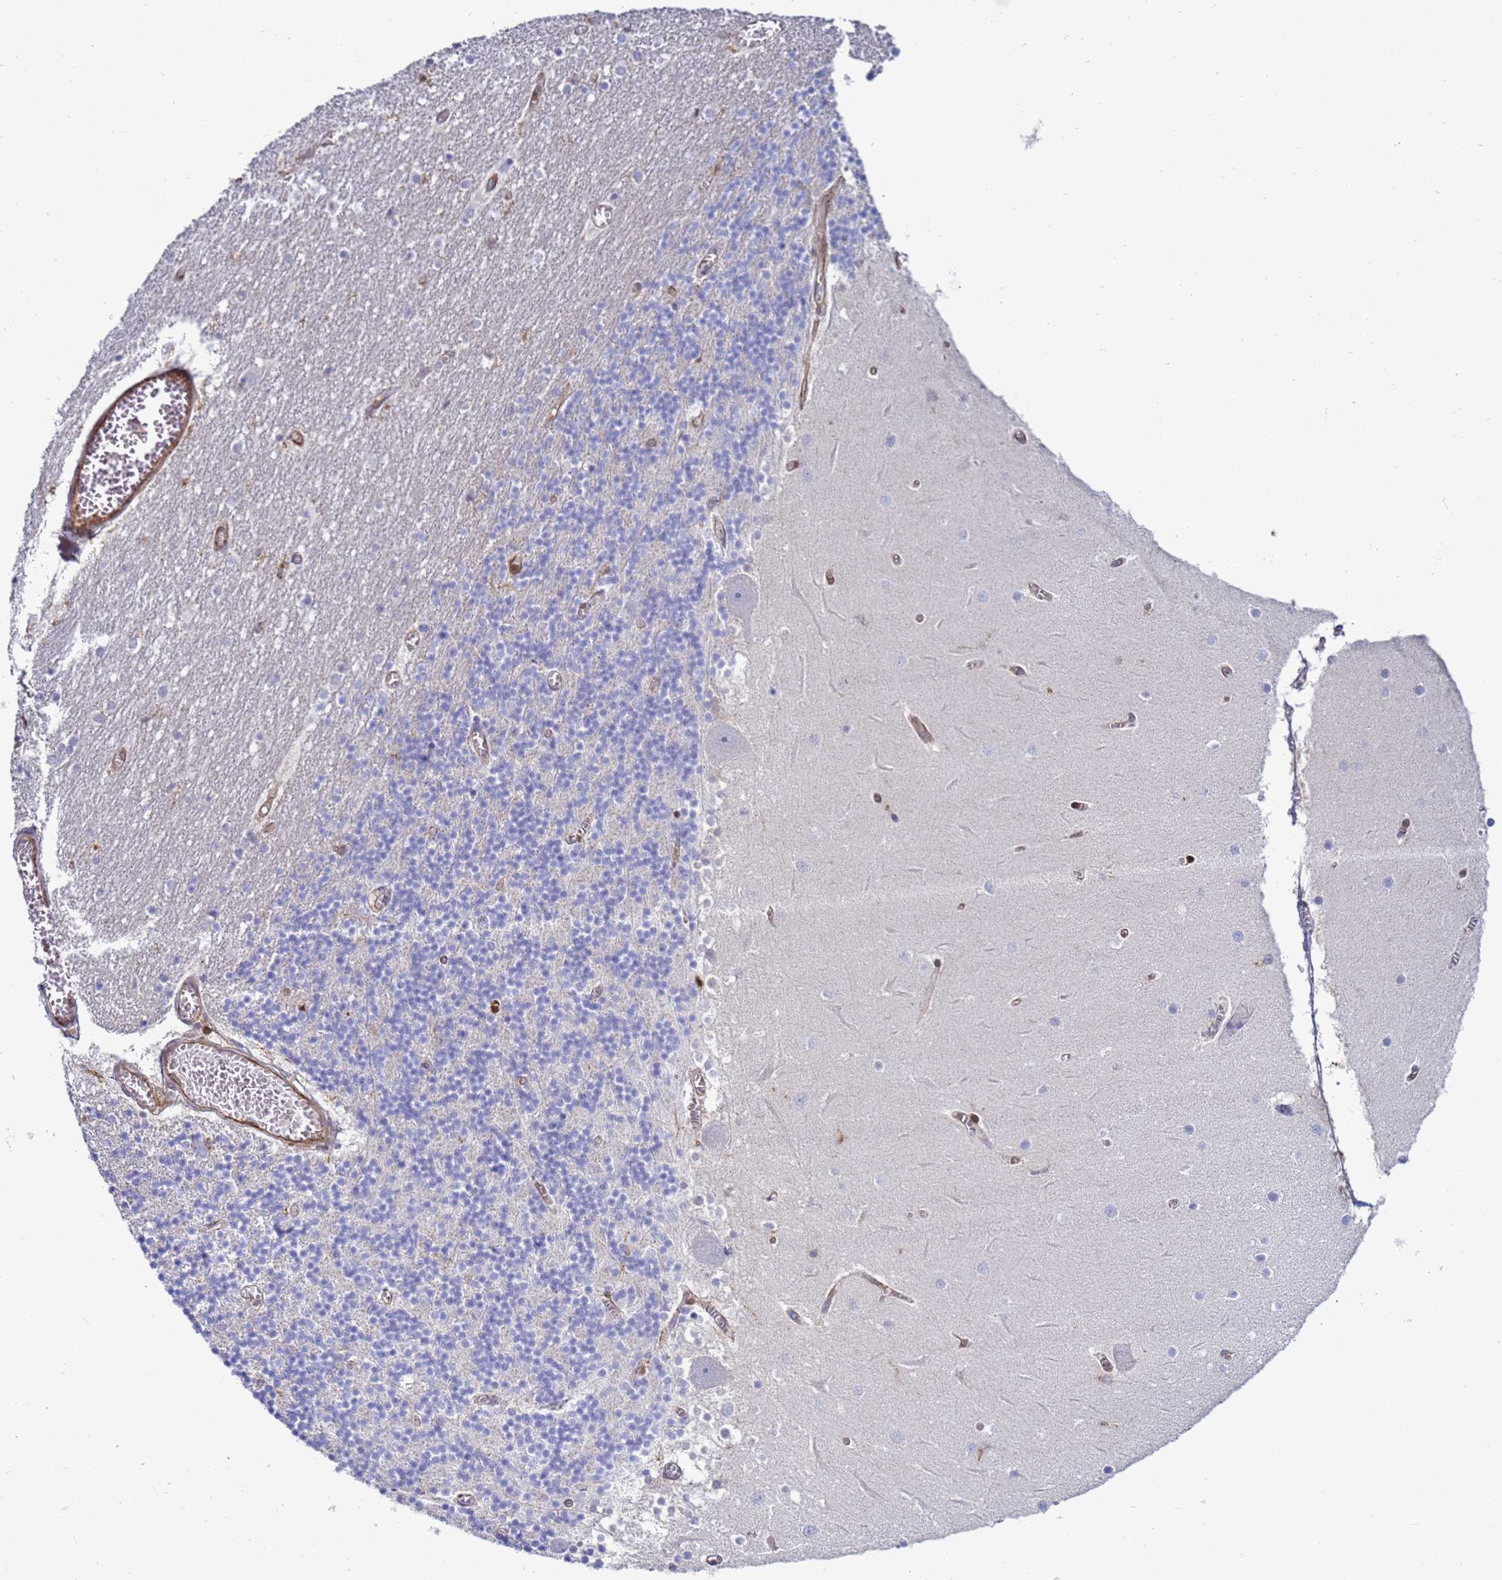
{"staining": {"intensity": "negative", "quantity": "none", "location": "none"}, "tissue": "cerebellum", "cell_type": "Cells in granular layer", "image_type": "normal", "snomed": [{"axis": "morphology", "description": "Normal tissue, NOS"}, {"axis": "topography", "description": "Cerebellum"}], "caption": "IHC image of normal cerebellum stained for a protein (brown), which displays no positivity in cells in granular layer. The staining is performed using DAB (3,3'-diaminobenzidine) brown chromogen with nuclei counter-stained in using hematoxylin.", "gene": "ZBTB8OS", "patient": {"sex": "female", "age": 28}}